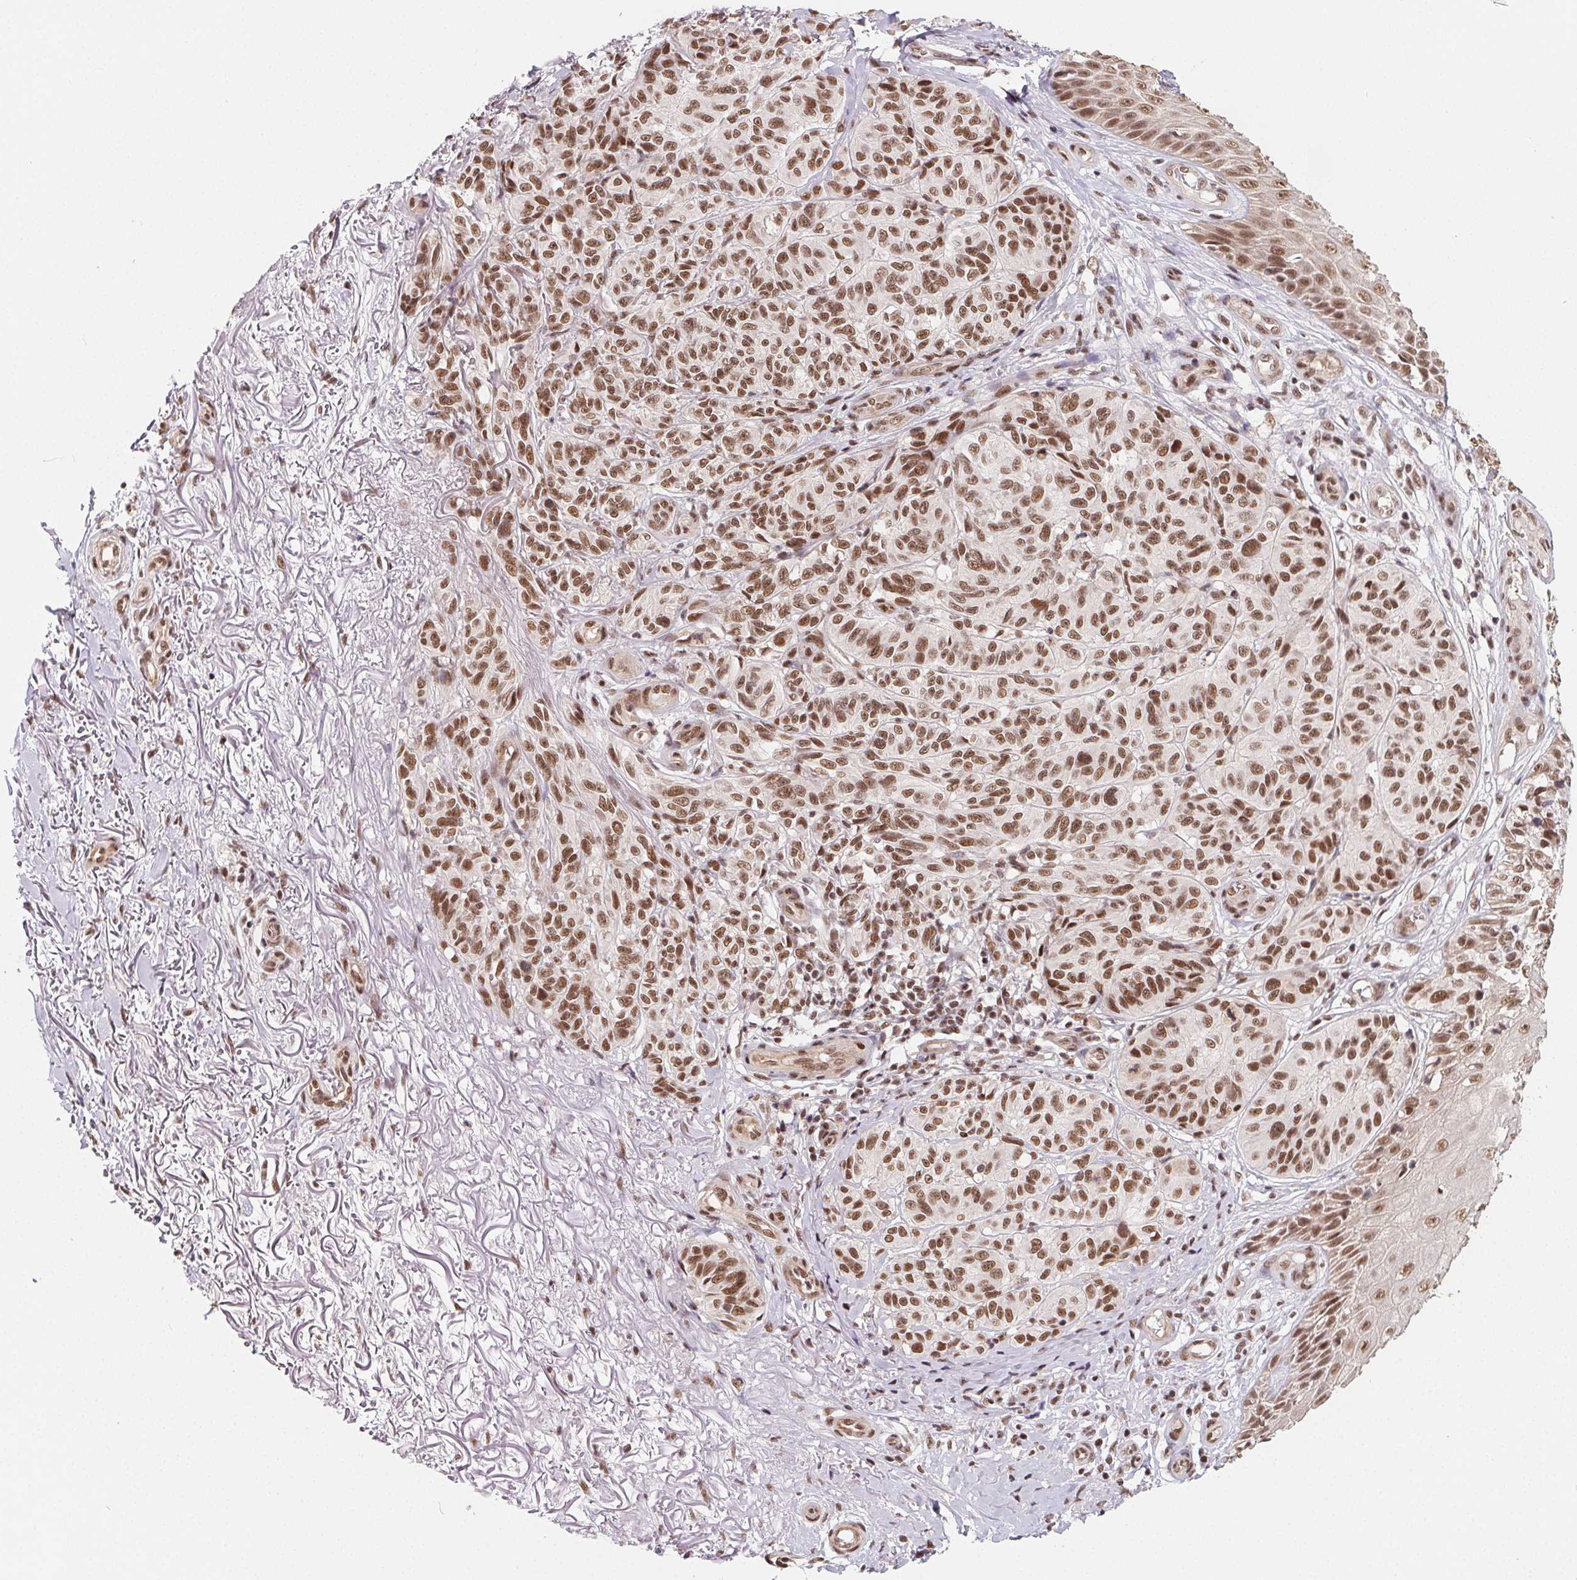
{"staining": {"intensity": "moderate", "quantity": ">75%", "location": "nuclear"}, "tissue": "melanoma", "cell_type": "Tumor cells", "image_type": "cancer", "snomed": [{"axis": "morphology", "description": "Malignant melanoma, NOS"}, {"axis": "topography", "description": "Skin"}], "caption": "This is an image of immunohistochemistry (IHC) staining of melanoma, which shows moderate staining in the nuclear of tumor cells.", "gene": "TCERG1", "patient": {"sex": "female", "age": 85}}